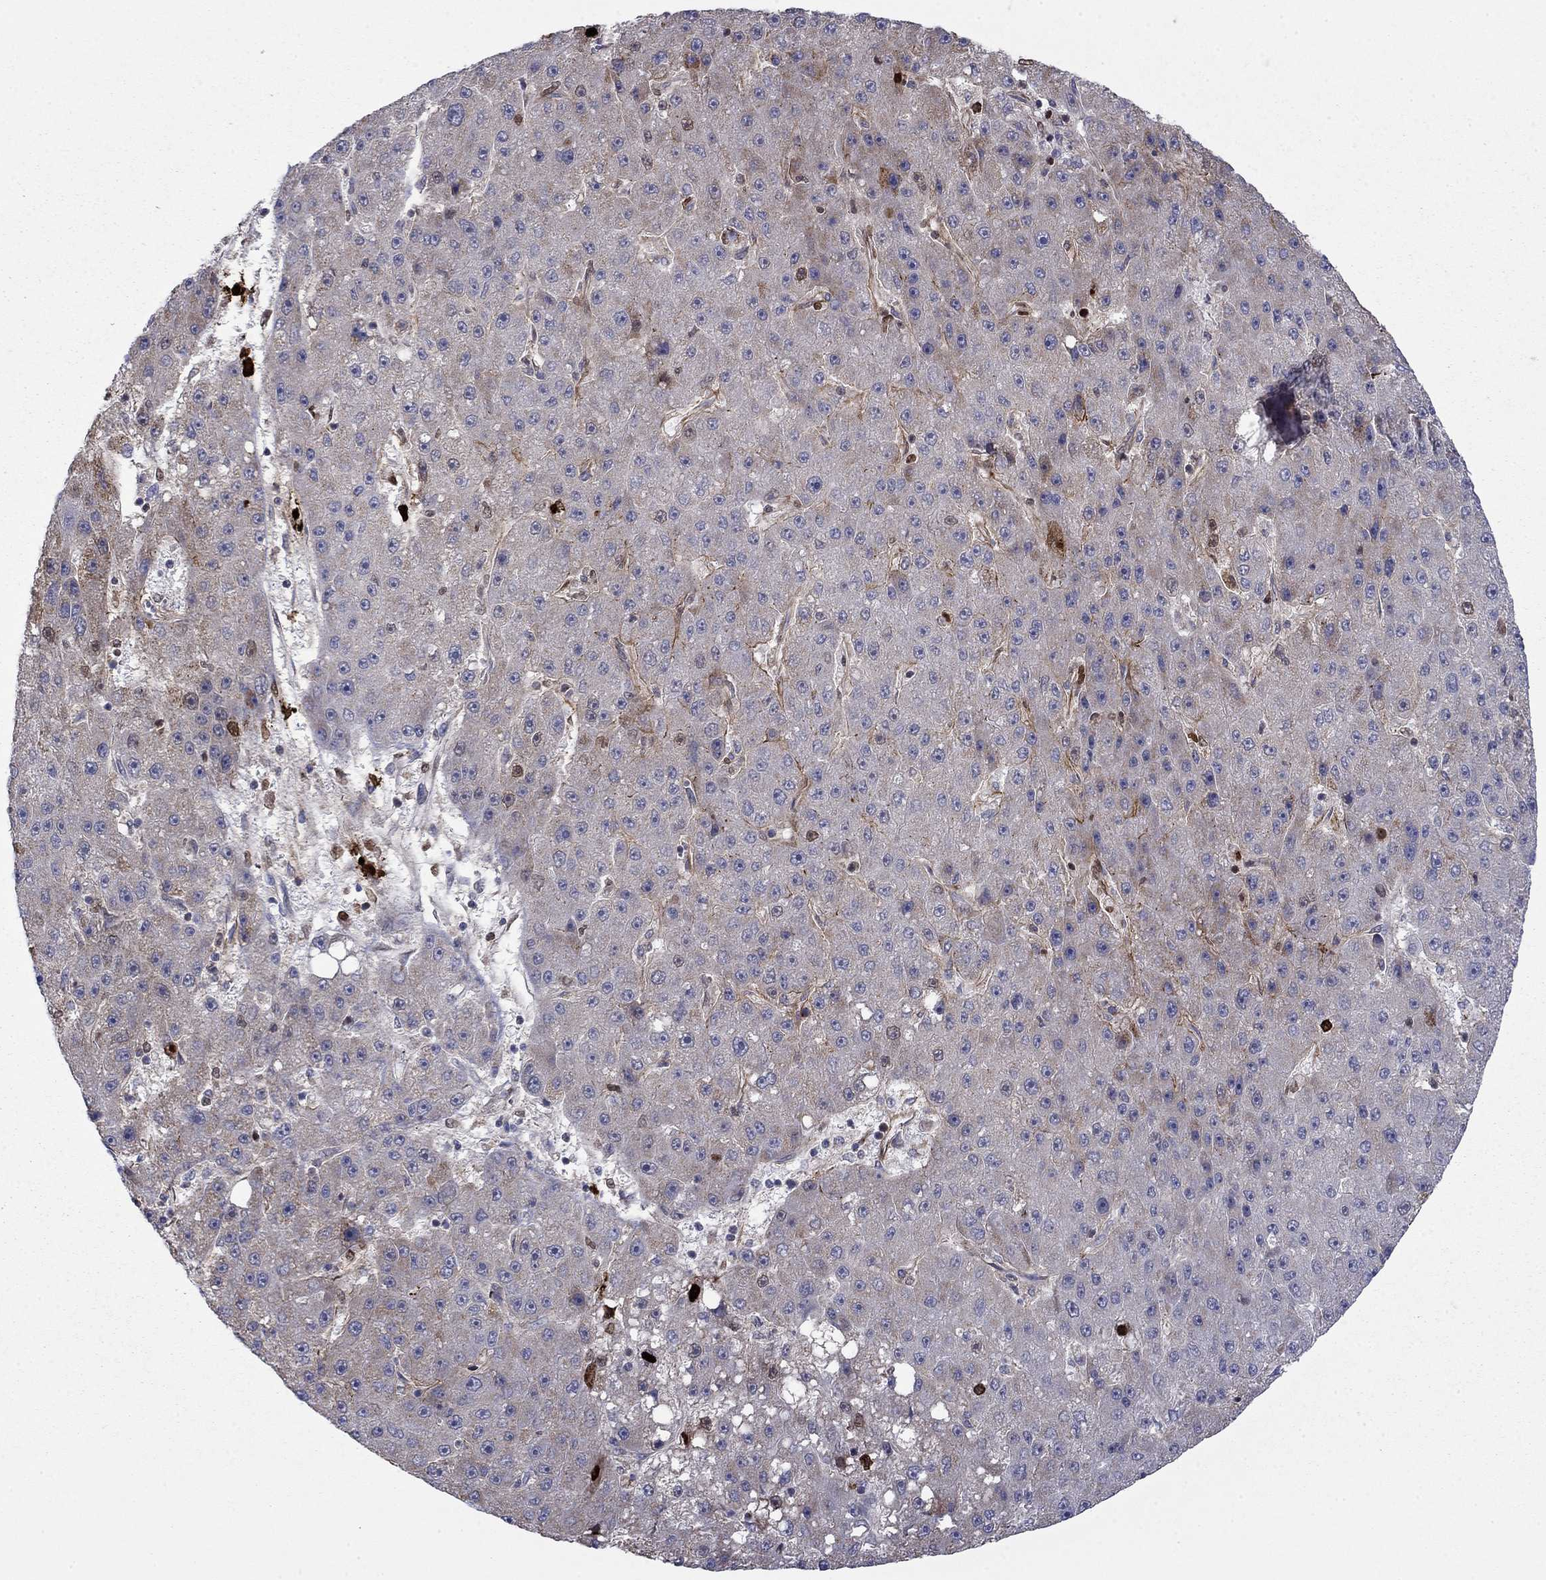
{"staining": {"intensity": "negative", "quantity": "none", "location": "none"}, "tissue": "liver cancer", "cell_type": "Tumor cells", "image_type": "cancer", "snomed": [{"axis": "morphology", "description": "Carcinoma, Hepatocellular, NOS"}, {"axis": "topography", "description": "Liver"}], "caption": "High magnification brightfield microscopy of liver cancer (hepatocellular carcinoma) stained with DAB (3,3'-diaminobenzidine) (brown) and counterstained with hematoxylin (blue): tumor cells show no significant staining.", "gene": "DOP1B", "patient": {"sex": "male", "age": 67}}